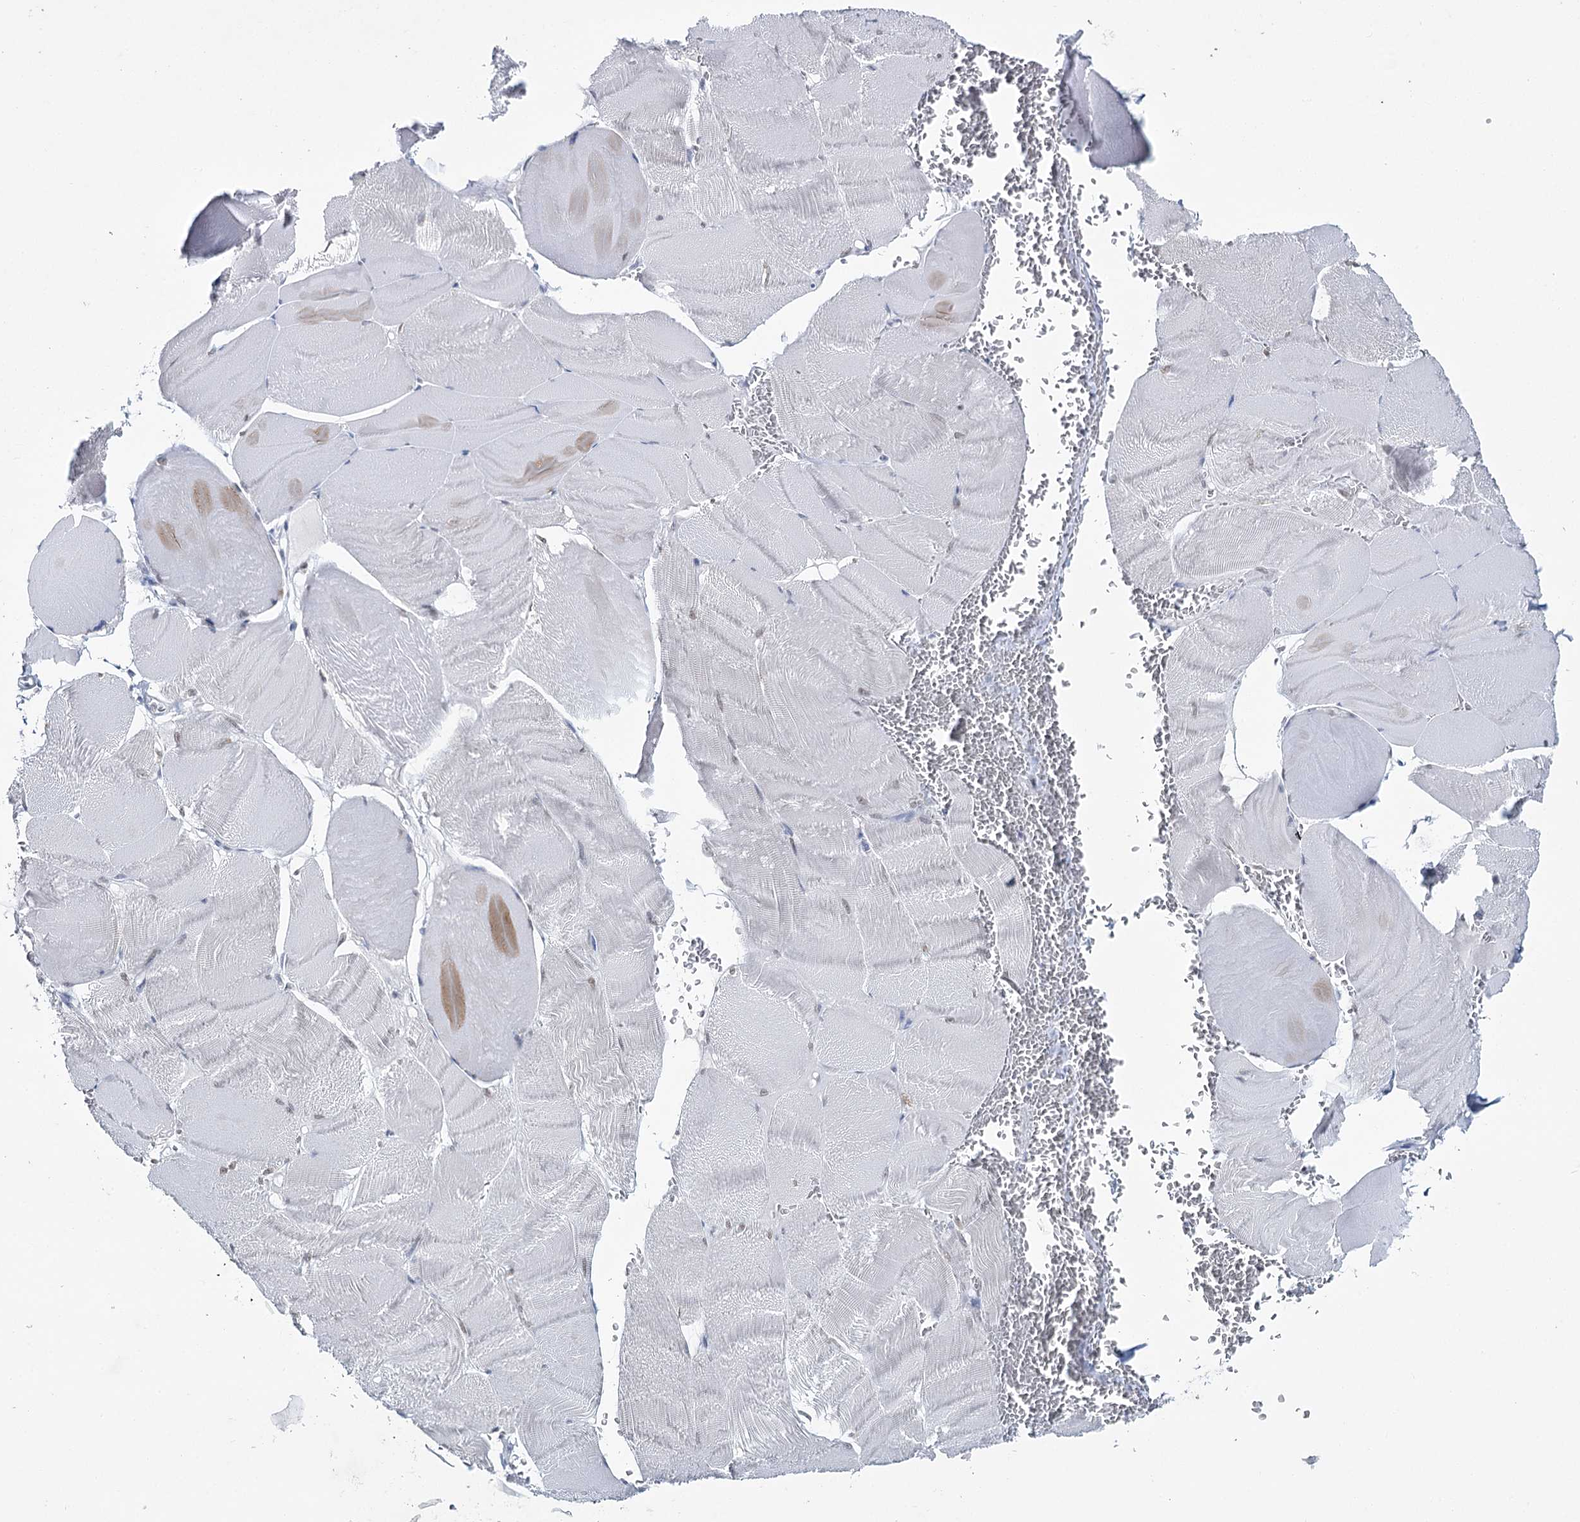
{"staining": {"intensity": "negative", "quantity": "none", "location": "none"}, "tissue": "skeletal muscle", "cell_type": "Myocytes", "image_type": "normal", "snomed": [{"axis": "morphology", "description": "Normal tissue, NOS"}, {"axis": "morphology", "description": "Basal cell carcinoma"}, {"axis": "topography", "description": "Skeletal muscle"}], "caption": "Myocytes show no significant protein expression in benign skeletal muscle. Nuclei are stained in blue.", "gene": "ZC3H8", "patient": {"sex": "female", "age": 64}}